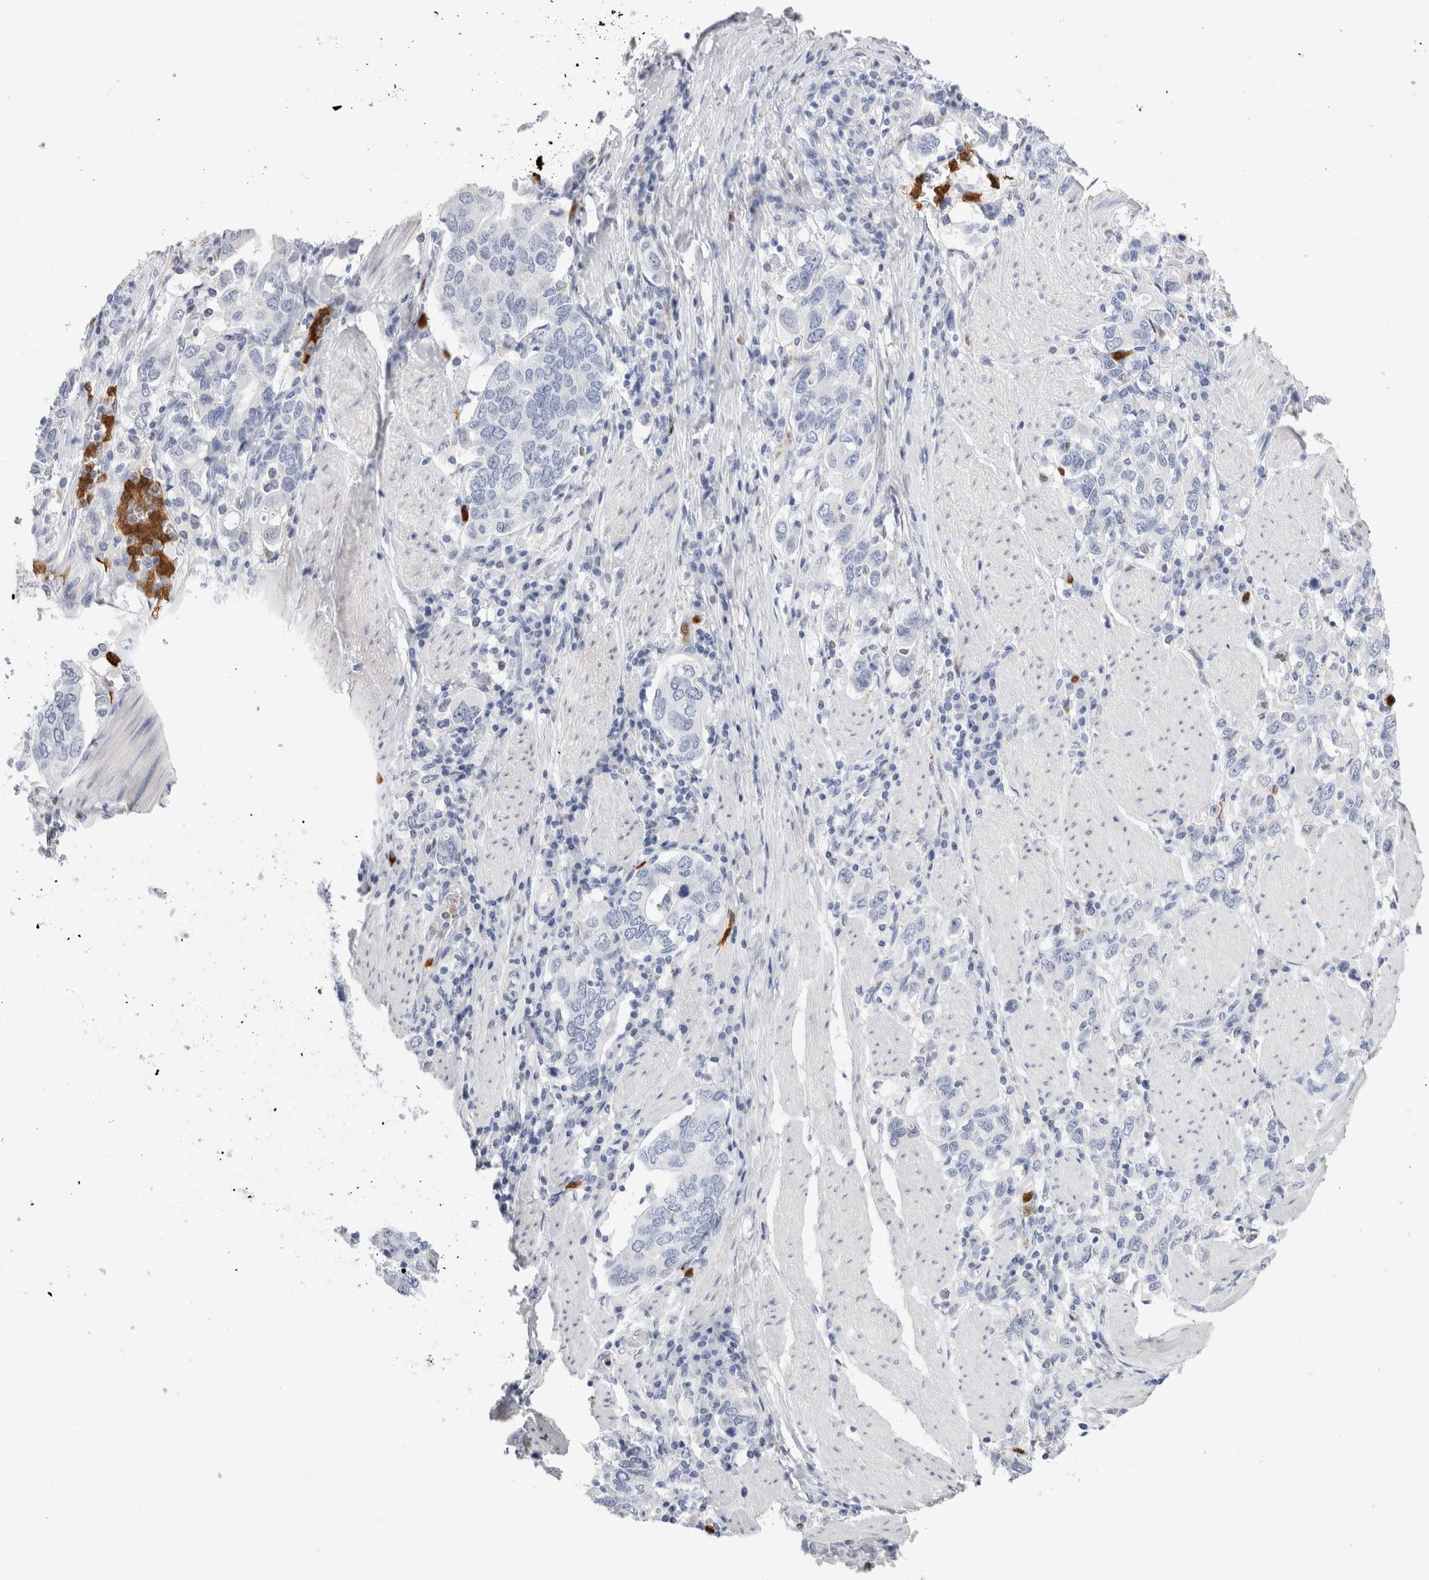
{"staining": {"intensity": "negative", "quantity": "none", "location": "none"}, "tissue": "stomach cancer", "cell_type": "Tumor cells", "image_type": "cancer", "snomed": [{"axis": "morphology", "description": "Adenocarcinoma, NOS"}, {"axis": "topography", "description": "Stomach, upper"}], "caption": "The immunohistochemistry image has no significant expression in tumor cells of stomach adenocarcinoma tissue.", "gene": "SLC10A5", "patient": {"sex": "male", "age": 62}}